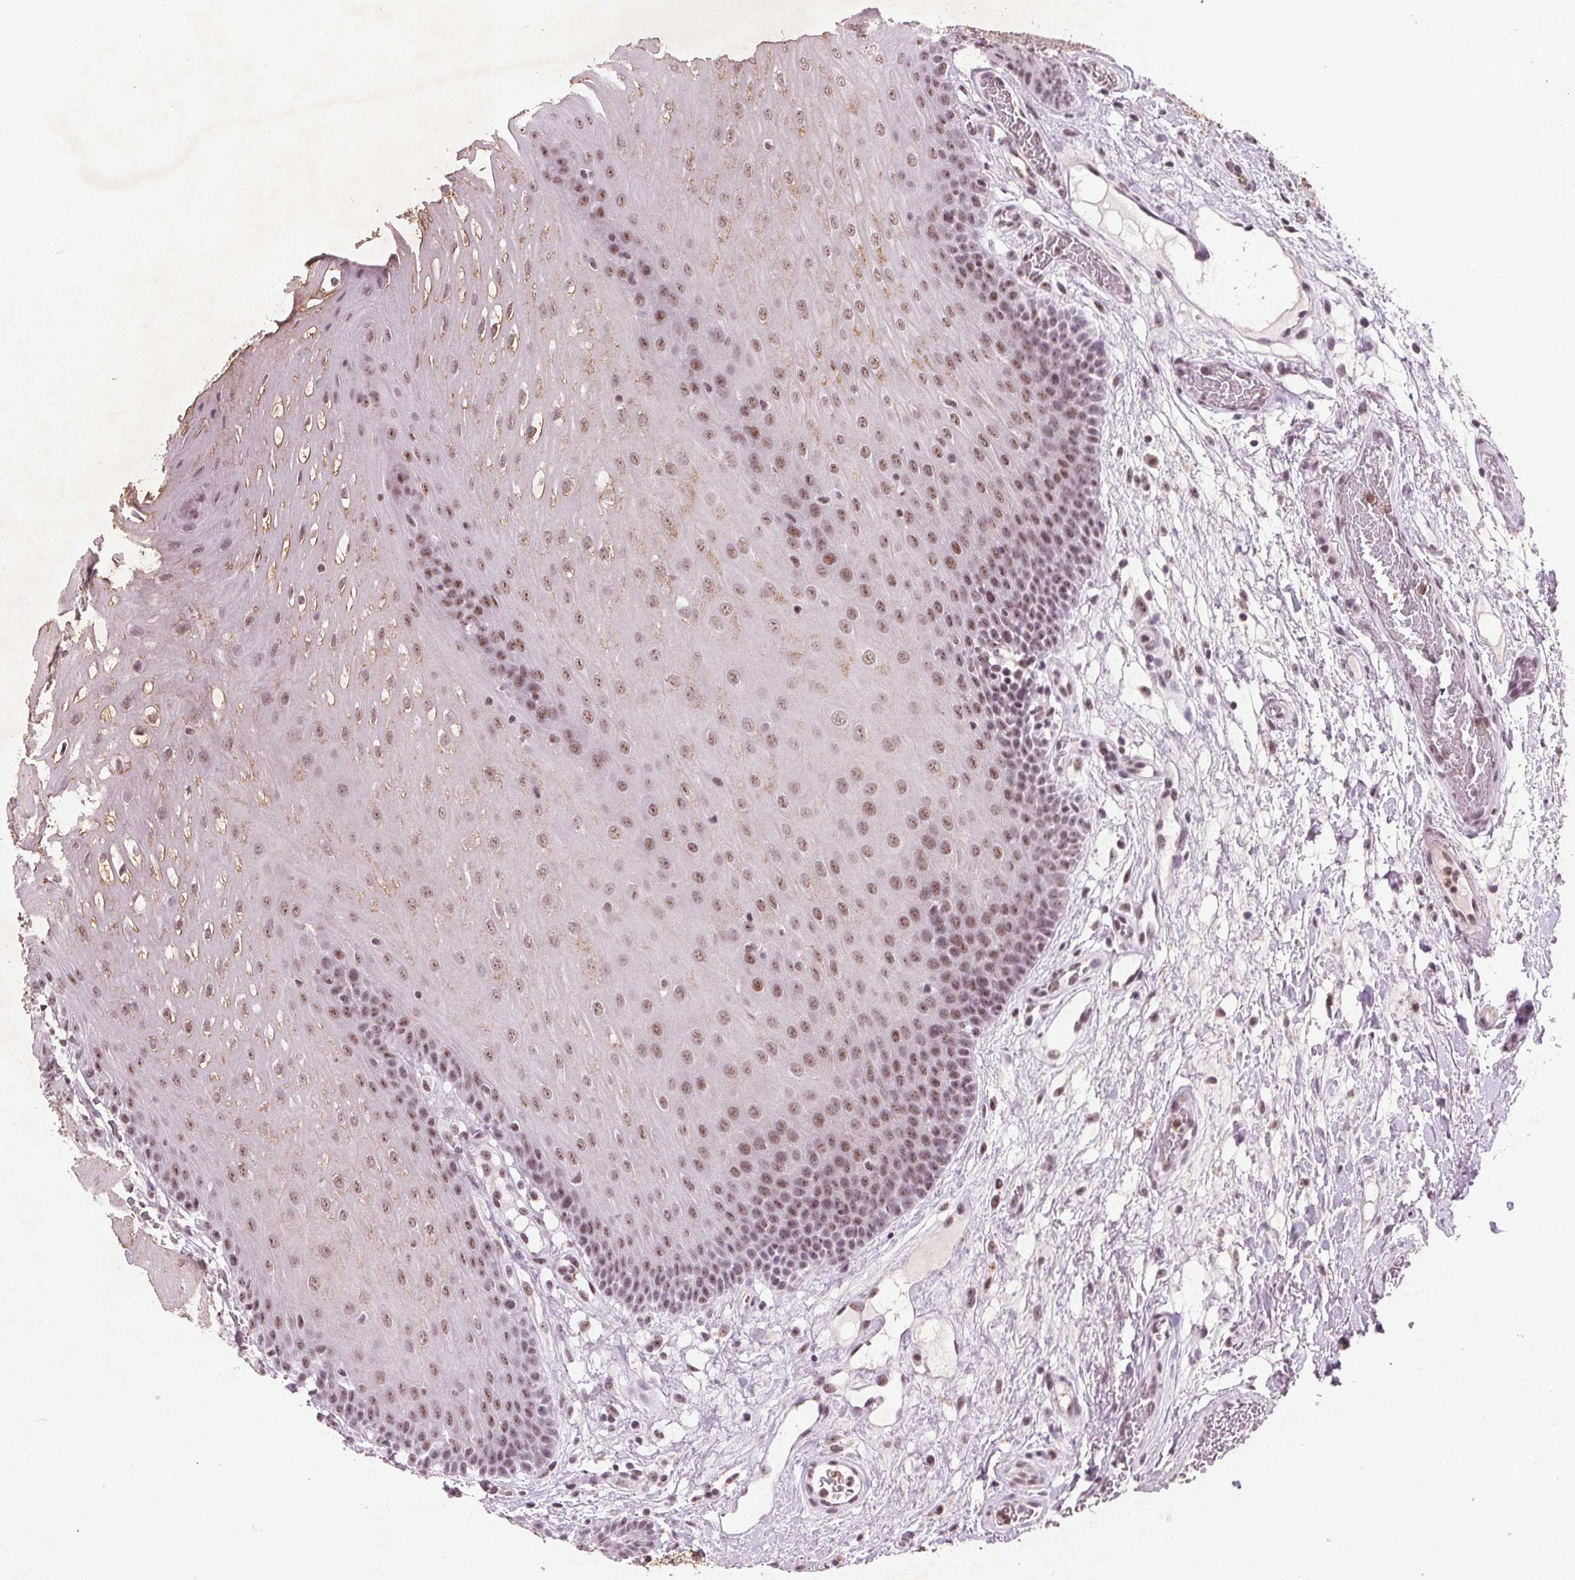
{"staining": {"intensity": "moderate", "quantity": ">75%", "location": "nuclear"}, "tissue": "oral mucosa", "cell_type": "Squamous epithelial cells", "image_type": "normal", "snomed": [{"axis": "morphology", "description": "Normal tissue, NOS"}, {"axis": "morphology", "description": "Squamous cell carcinoma, NOS"}, {"axis": "topography", "description": "Oral tissue"}, {"axis": "topography", "description": "Head-Neck"}], "caption": "Oral mucosa was stained to show a protein in brown. There is medium levels of moderate nuclear positivity in about >75% of squamous epithelial cells.", "gene": "RPS6KA2", "patient": {"sex": "male", "age": 78}}